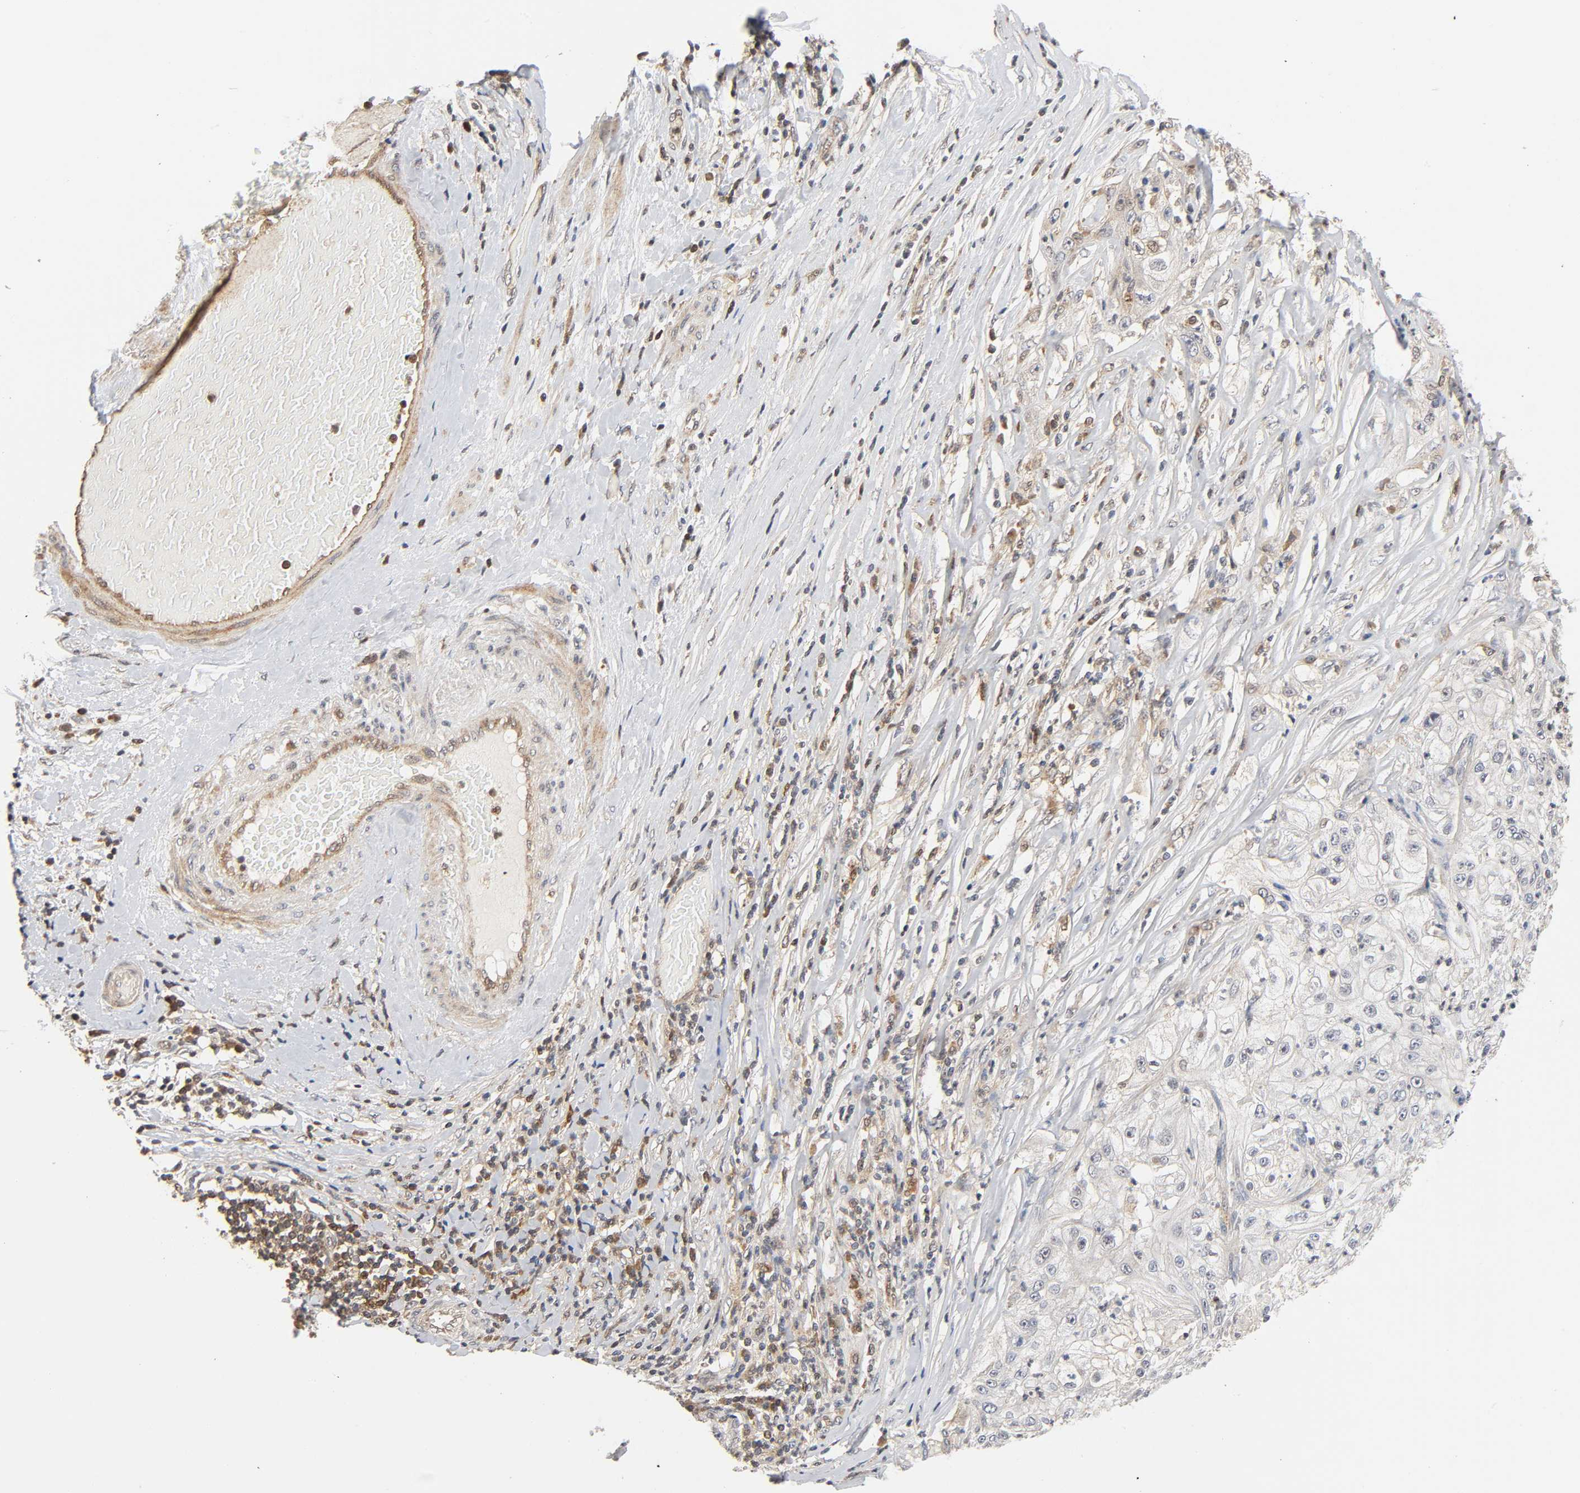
{"staining": {"intensity": "weak", "quantity": "<25%", "location": "cytoplasmic/membranous,nuclear"}, "tissue": "lung cancer", "cell_type": "Tumor cells", "image_type": "cancer", "snomed": [{"axis": "morphology", "description": "Inflammation, NOS"}, {"axis": "morphology", "description": "Squamous cell carcinoma, NOS"}, {"axis": "topography", "description": "Lymph node"}, {"axis": "topography", "description": "Soft tissue"}, {"axis": "topography", "description": "Lung"}], "caption": "Immunohistochemistry (IHC) of human lung cancer shows no staining in tumor cells.", "gene": "CASP9", "patient": {"sex": "male", "age": 66}}